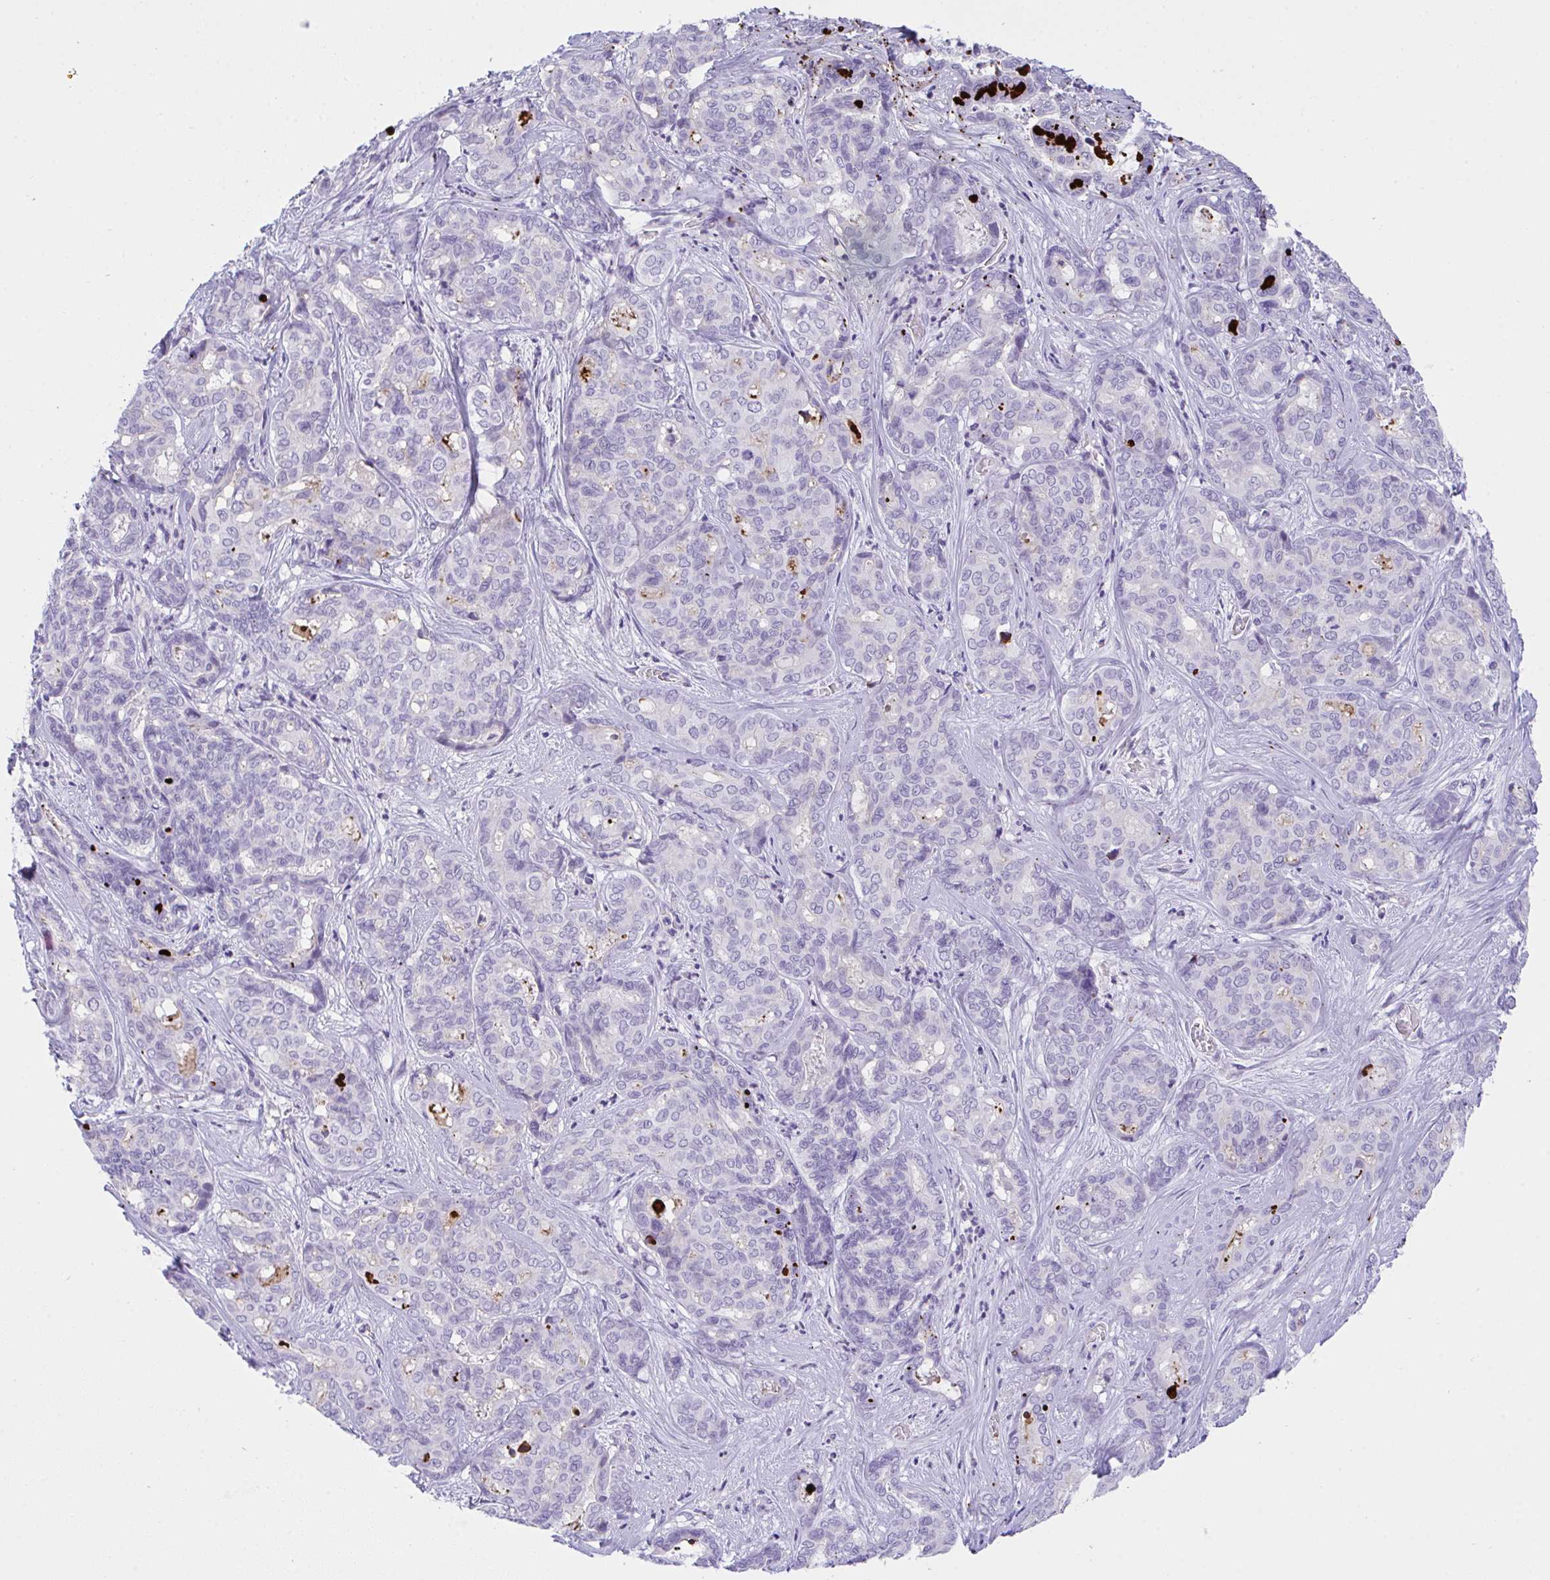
{"staining": {"intensity": "negative", "quantity": "none", "location": "none"}, "tissue": "liver cancer", "cell_type": "Tumor cells", "image_type": "cancer", "snomed": [{"axis": "morphology", "description": "Cholangiocarcinoma"}, {"axis": "topography", "description": "Liver"}], "caption": "Micrograph shows no significant protein expression in tumor cells of liver cholangiocarcinoma.", "gene": "KMT2E", "patient": {"sex": "female", "age": 64}}